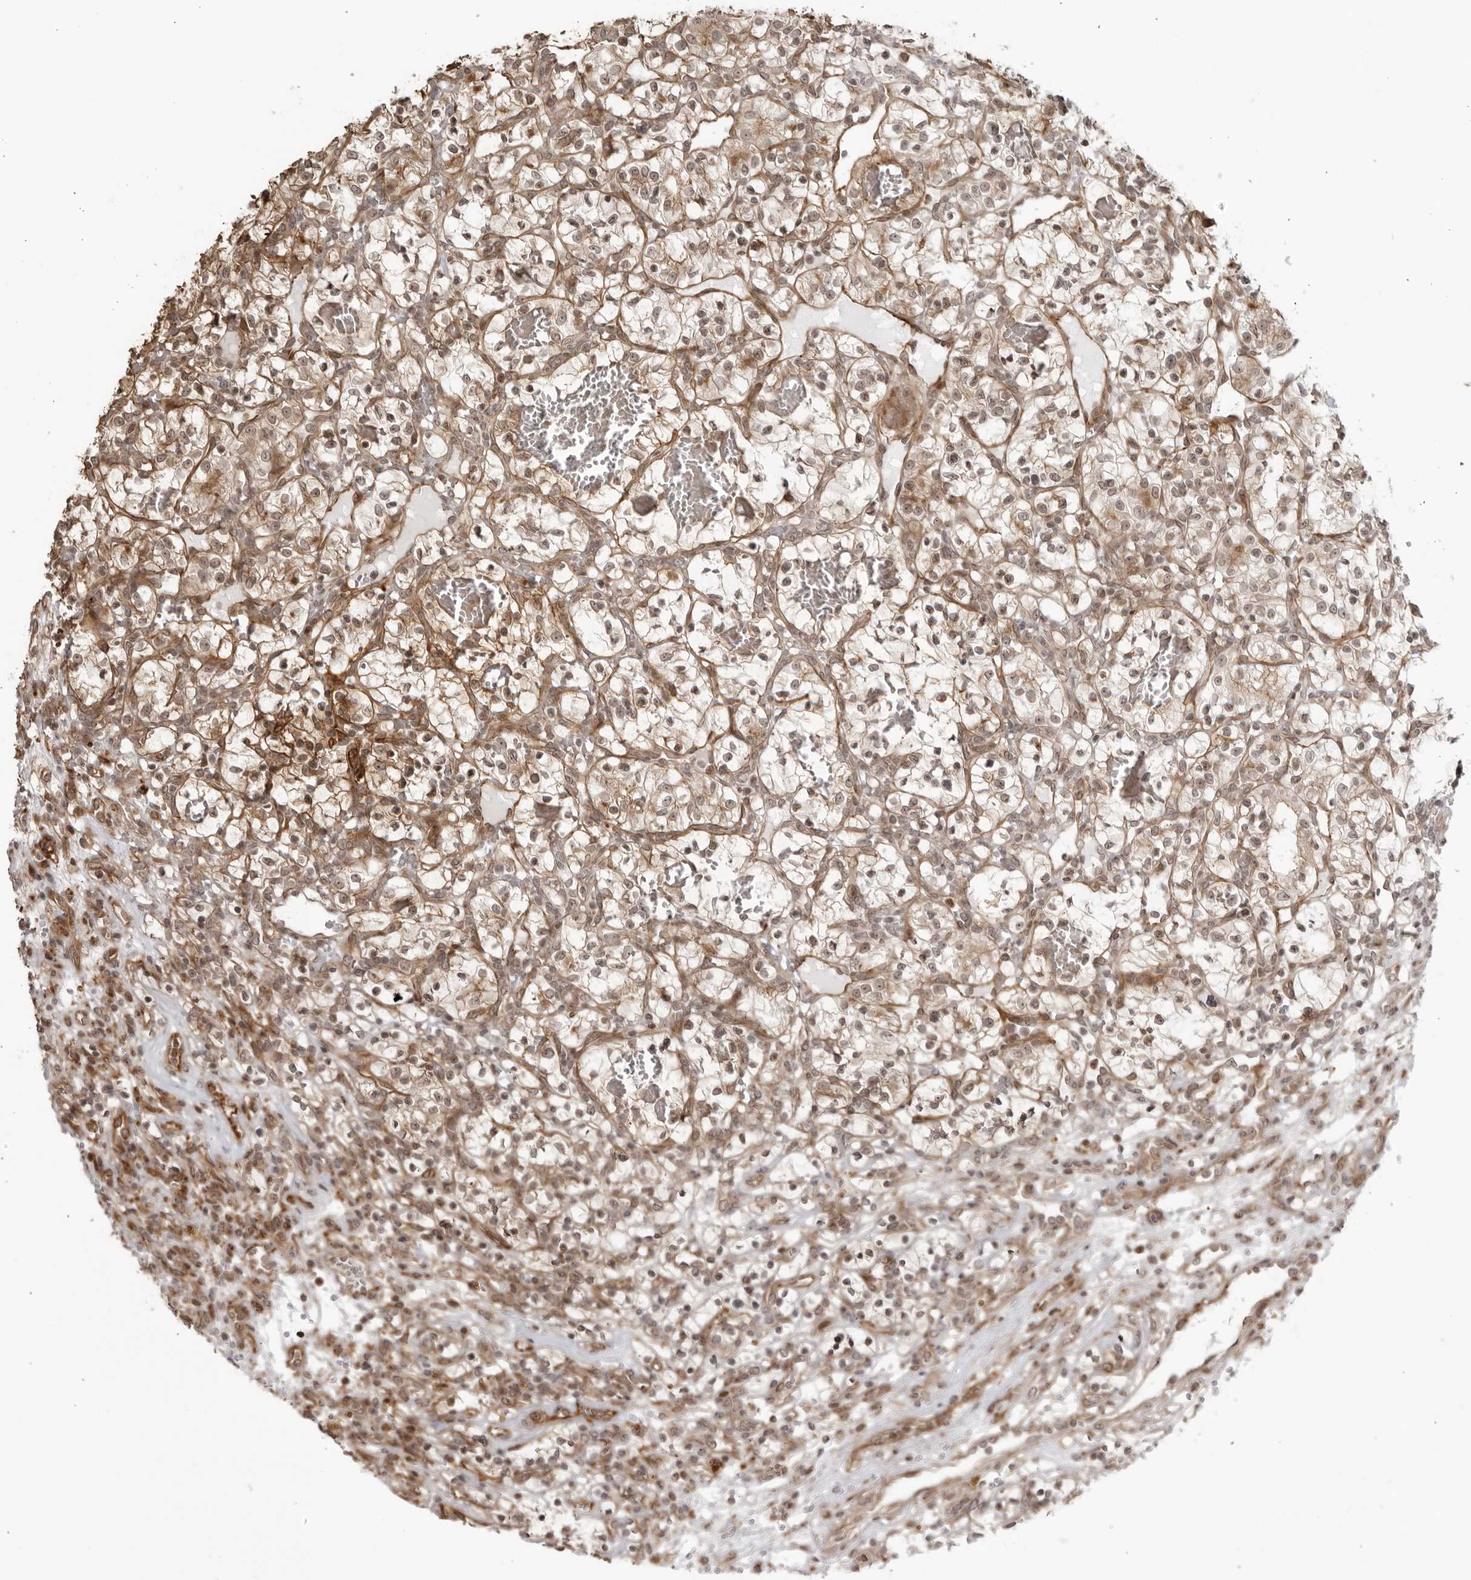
{"staining": {"intensity": "weak", "quantity": ">75%", "location": "cytoplasmic/membranous,nuclear"}, "tissue": "renal cancer", "cell_type": "Tumor cells", "image_type": "cancer", "snomed": [{"axis": "morphology", "description": "Adenocarcinoma, NOS"}, {"axis": "topography", "description": "Kidney"}], "caption": "Tumor cells exhibit weak cytoplasmic/membranous and nuclear staining in about >75% of cells in renal adenocarcinoma.", "gene": "TCF21", "patient": {"sex": "female", "age": 57}}